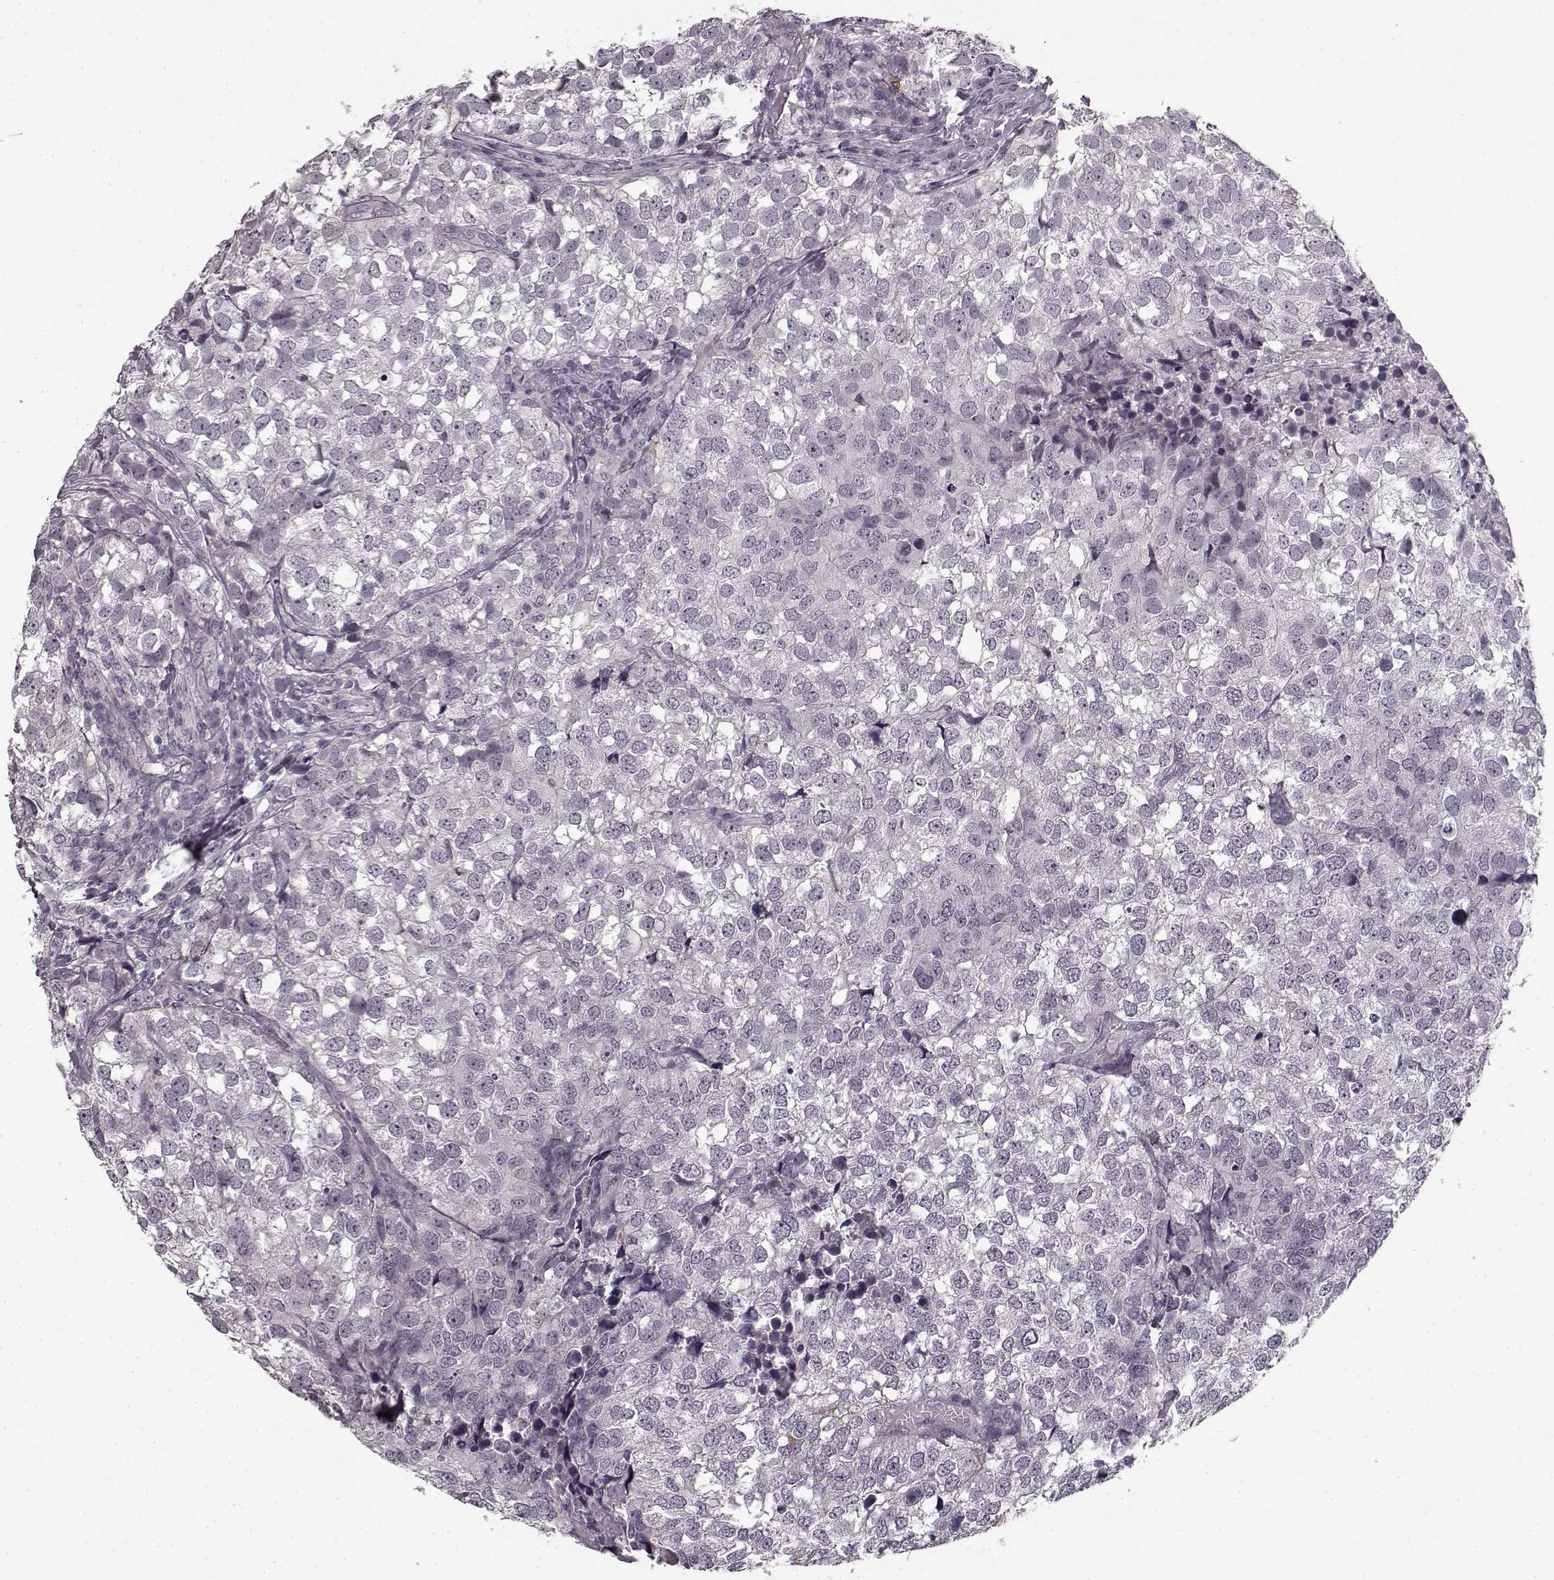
{"staining": {"intensity": "negative", "quantity": "none", "location": "none"}, "tissue": "breast cancer", "cell_type": "Tumor cells", "image_type": "cancer", "snomed": [{"axis": "morphology", "description": "Duct carcinoma"}, {"axis": "topography", "description": "Breast"}], "caption": "This histopathology image is of breast intraductal carcinoma stained with immunohistochemistry to label a protein in brown with the nuclei are counter-stained blue. There is no expression in tumor cells.", "gene": "SLCO3A1", "patient": {"sex": "female", "age": 30}}